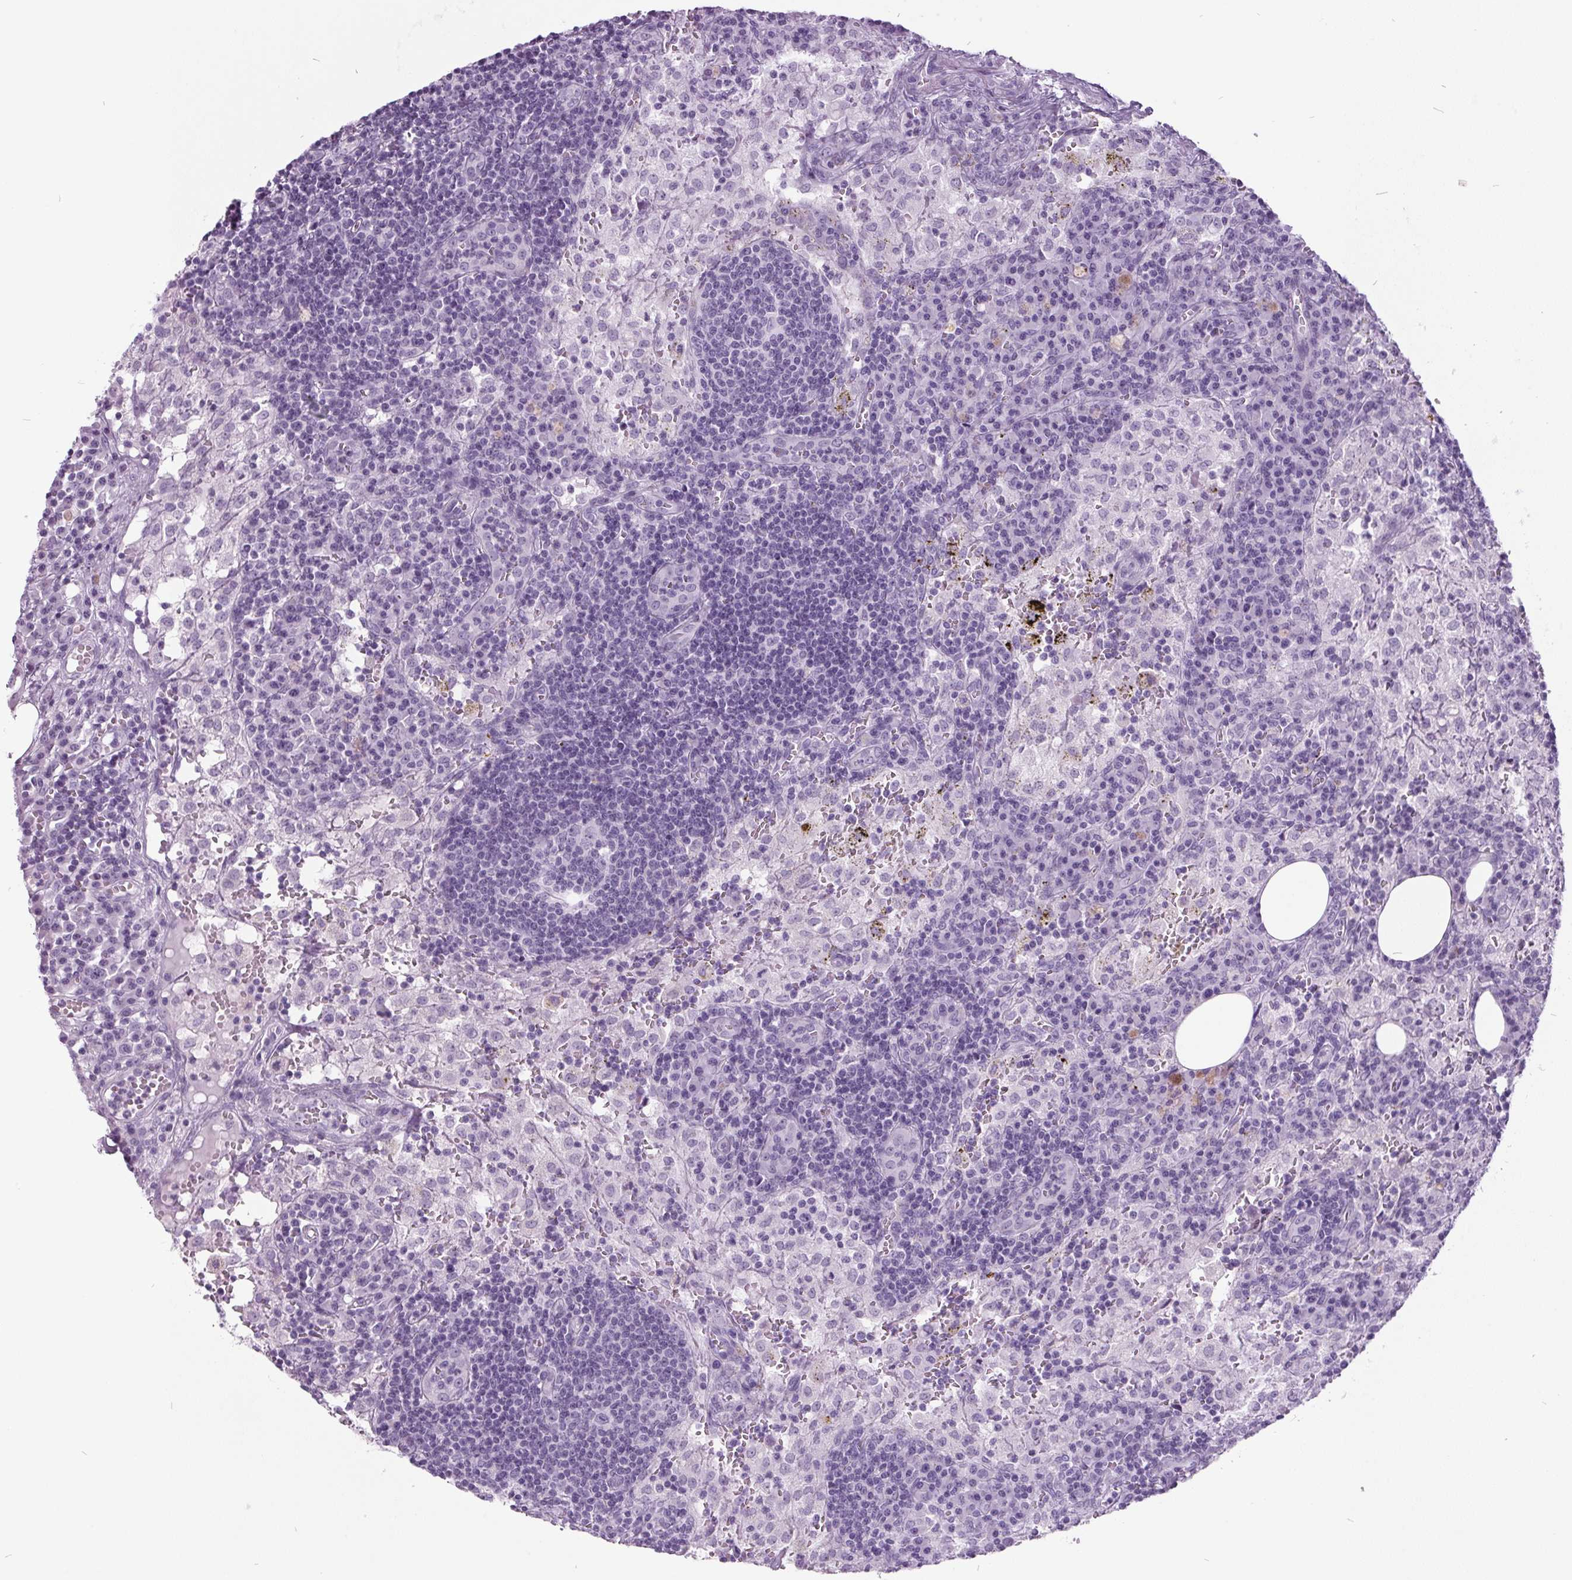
{"staining": {"intensity": "negative", "quantity": "none", "location": "none"}, "tissue": "lymph node", "cell_type": "Germinal center cells", "image_type": "normal", "snomed": [{"axis": "morphology", "description": "Normal tissue, NOS"}, {"axis": "topography", "description": "Lymph node"}], "caption": "IHC photomicrograph of unremarkable lymph node: lymph node stained with DAB (3,3'-diaminobenzidine) shows no significant protein staining in germinal center cells.", "gene": "ODAD2", "patient": {"sex": "male", "age": 62}}